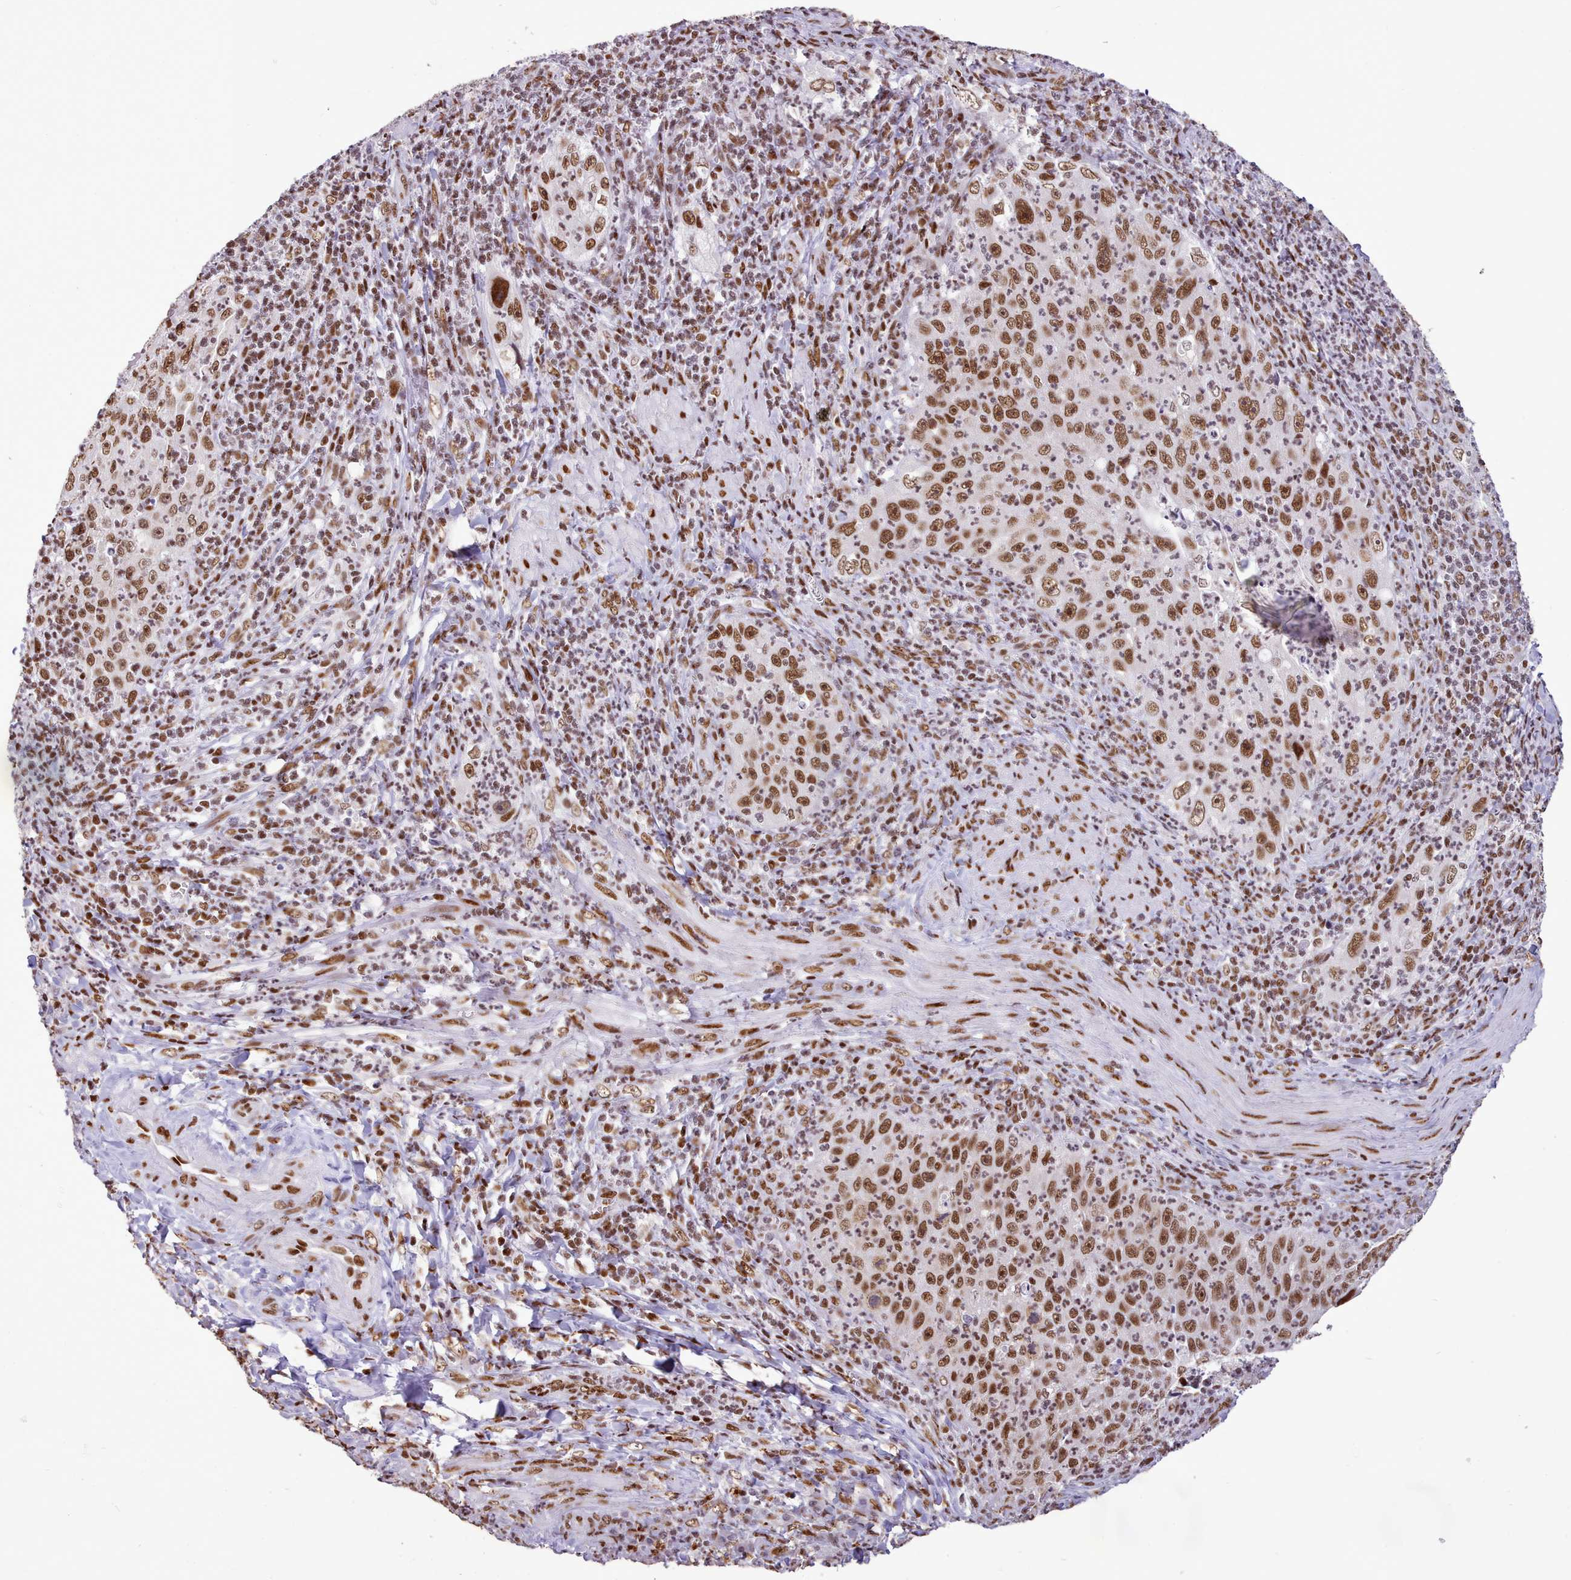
{"staining": {"intensity": "strong", "quantity": ">75%", "location": "nuclear"}, "tissue": "cervical cancer", "cell_type": "Tumor cells", "image_type": "cancer", "snomed": [{"axis": "morphology", "description": "Squamous cell carcinoma, NOS"}, {"axis": "topography", "description": "Cervix"}], "caption": "Brown immunohistochemical staining in human squamous cell carcinoma (cervical) exhibits strong nuclear staining in about >75% of tumor cells. (Brightfield microscopy of DAB IHC at high magnification).", "gene": "TAF15", "patient": {"sex": "female", "age": 30}}